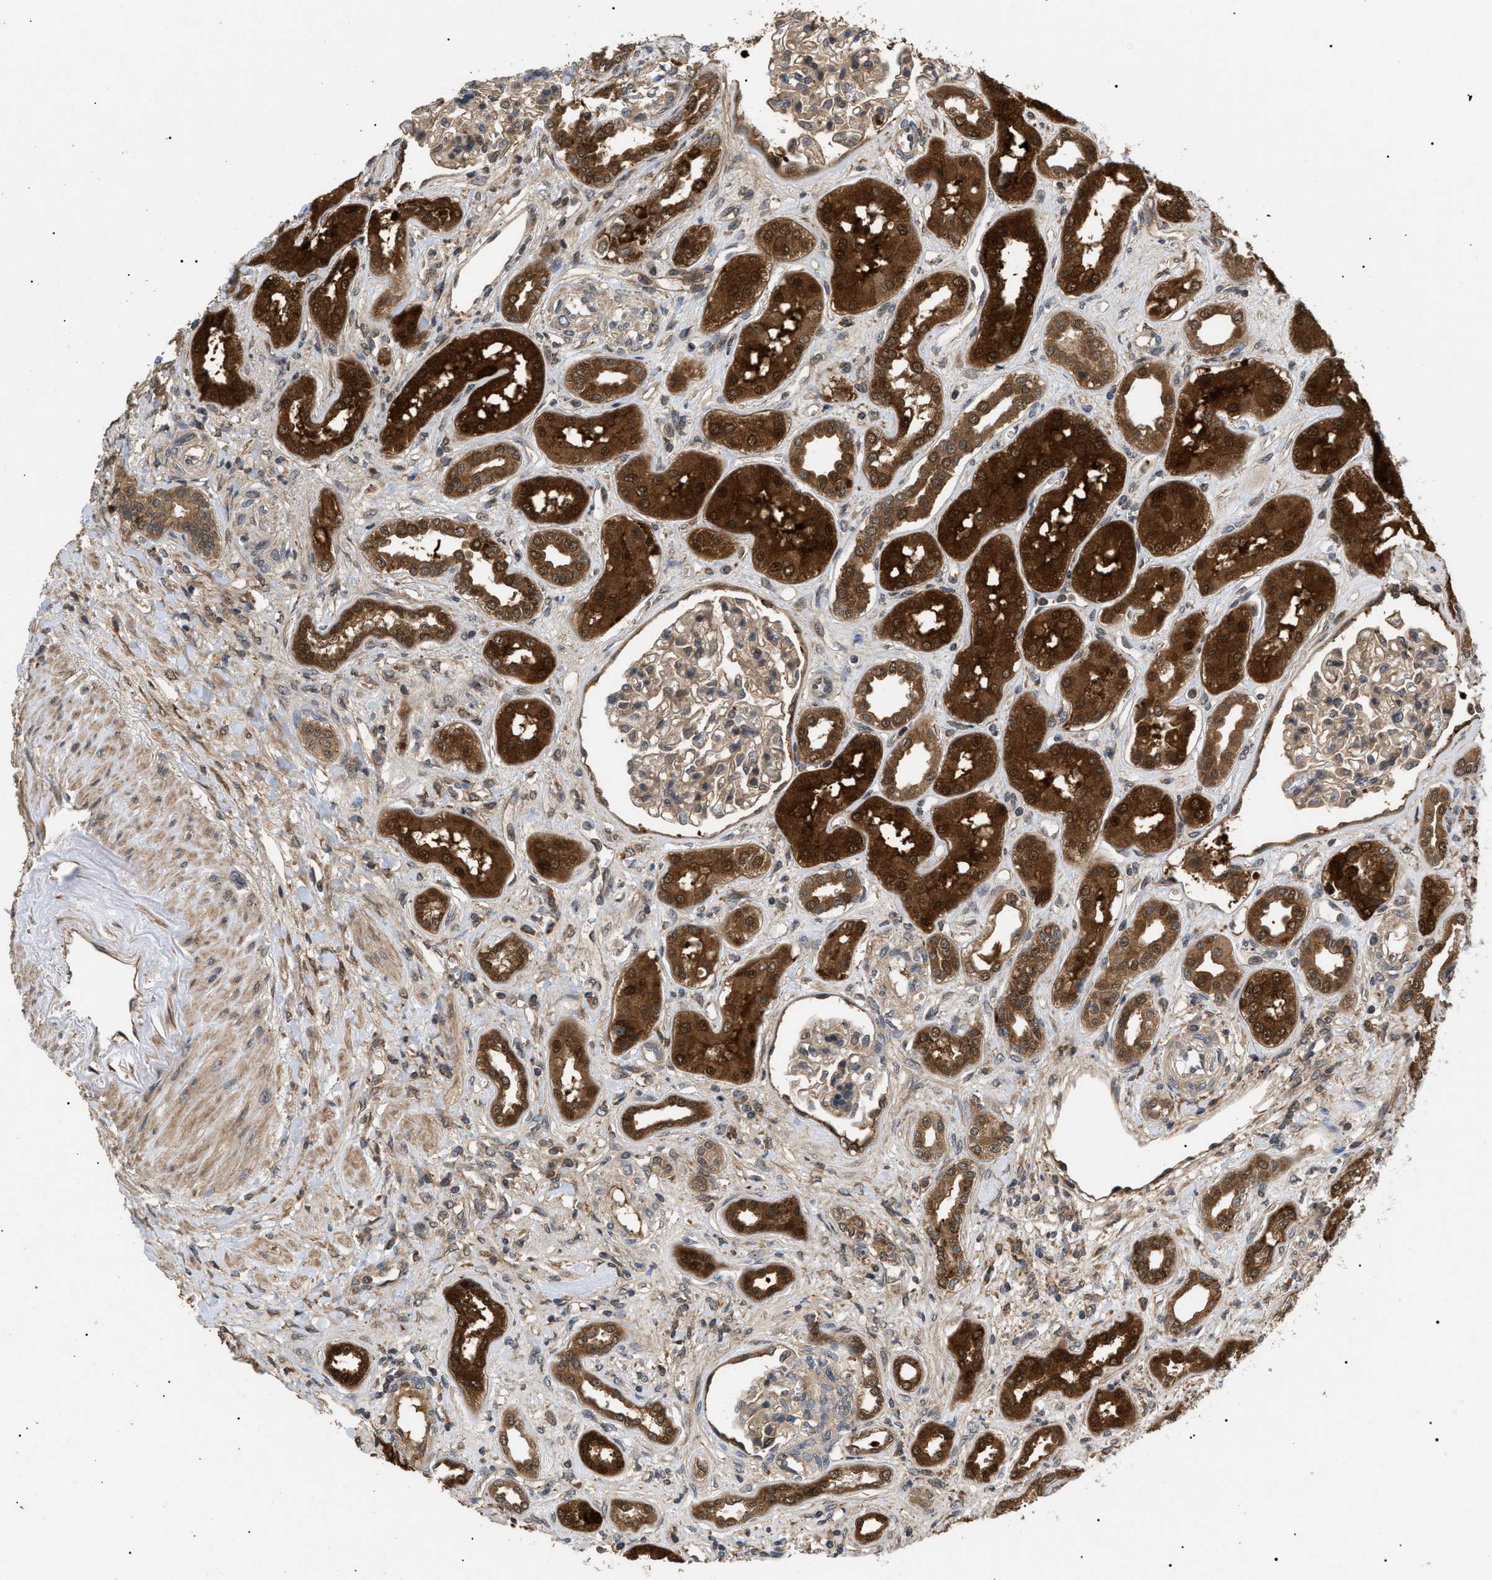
{"staining": {"intensity": "weak", "quantity": "25%-75%", "location": "cytoplasmic/membranous,nuclear"}, "tissue": "kidney", "cell_type": "Cells in glomeruli", "image_type": "normal", "snomed": [{"axis": "morphology", "description": "Normal tissue, NOS"}, {"axis": "topography", "description": "Kidney"}], "caption": "Immunohistochemical staining of unremarkable kidney shows weak cytoplasmic/membranous,nuclear protein expression in approximately 25%-75% of cells in glomeruli. (brown staining indicates protein expression, while blue staining denotes nuclei).", "gene": "ASTL", "patient": {"sex": "male", "age": 59}}